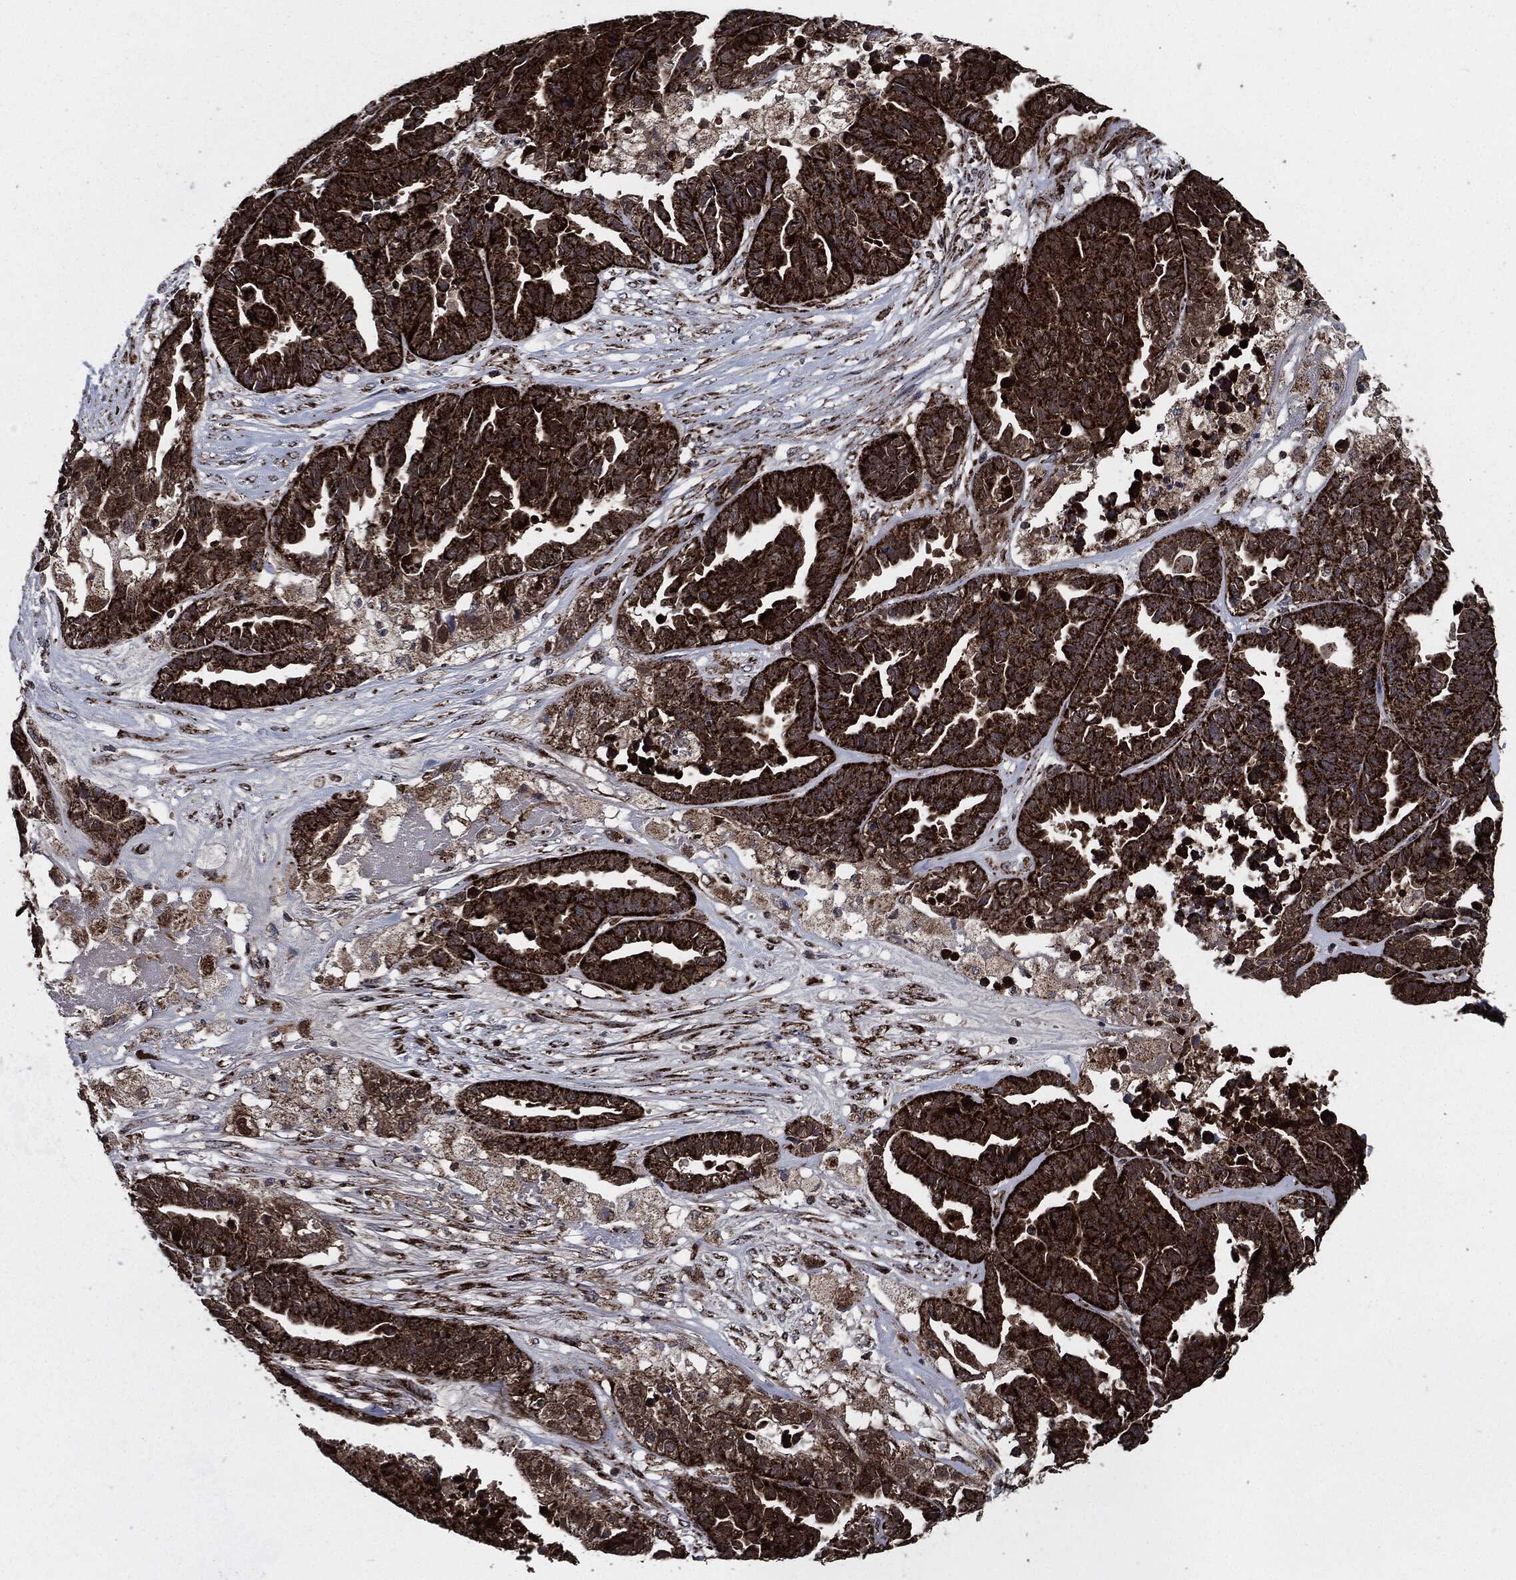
{"staining": {"intensity": "strong", "quantity": ">75%", "location": "cytoplasmic/membranous"}, "tissue": "ovarian cancer", "cell_type": "Tumor cells", "image_type": "cancer", "snomed": [{"axis": "morphology", "description": "Cystadenocarcinoma, serous, NOS"}, {"axis": "topography", "description": "Ovary"}], "caption": "Human ovarian cancer (serous cystadenocarcinoma) stained for a protein (brown) exhibits strong cytoplasmic/membranous positive staining in approximately >75% of tumor cells.", "gene": "FH", "patient": {"sex": "female", "age": 87}}